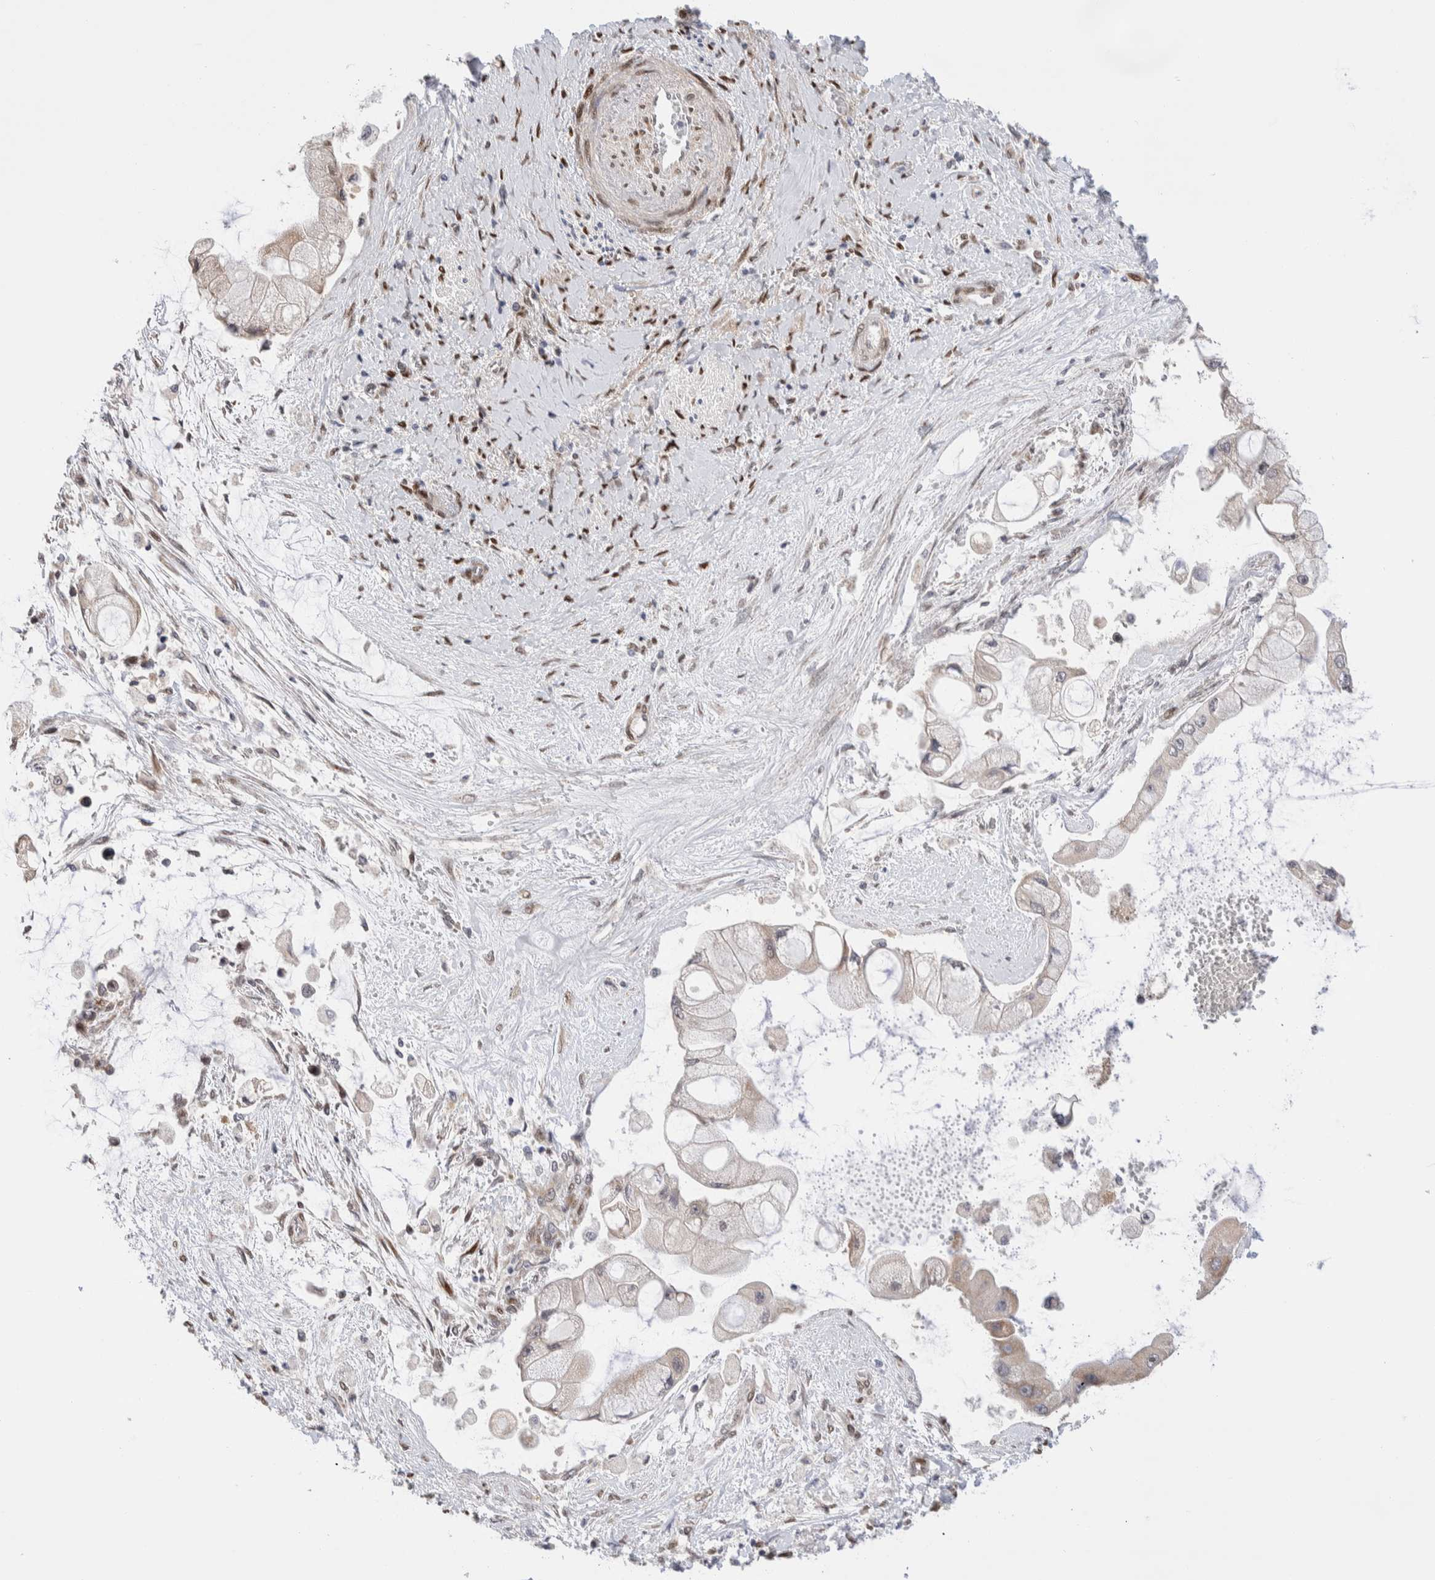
{"staining": {"intensity": "weak", "quantity": "25%-75%", "location": "cytoplasmic/membranous"}, "tissue": "liver cancer", "cell_type": "Tumor cells", "image_type": "cancer", "snomed": [{"axis": "morphology", "description": "Cholangiocarcinoma"}, {"axis": "topography", "description": "Liver"}], "caption": "Protein analysis of liver cancer tissue reveals weak cytoplasmic/membranous staining in approximately 25%-75% of tumor cells.", "gene": "NSMAF", "patient": {"sex": "male", "age": 50}}